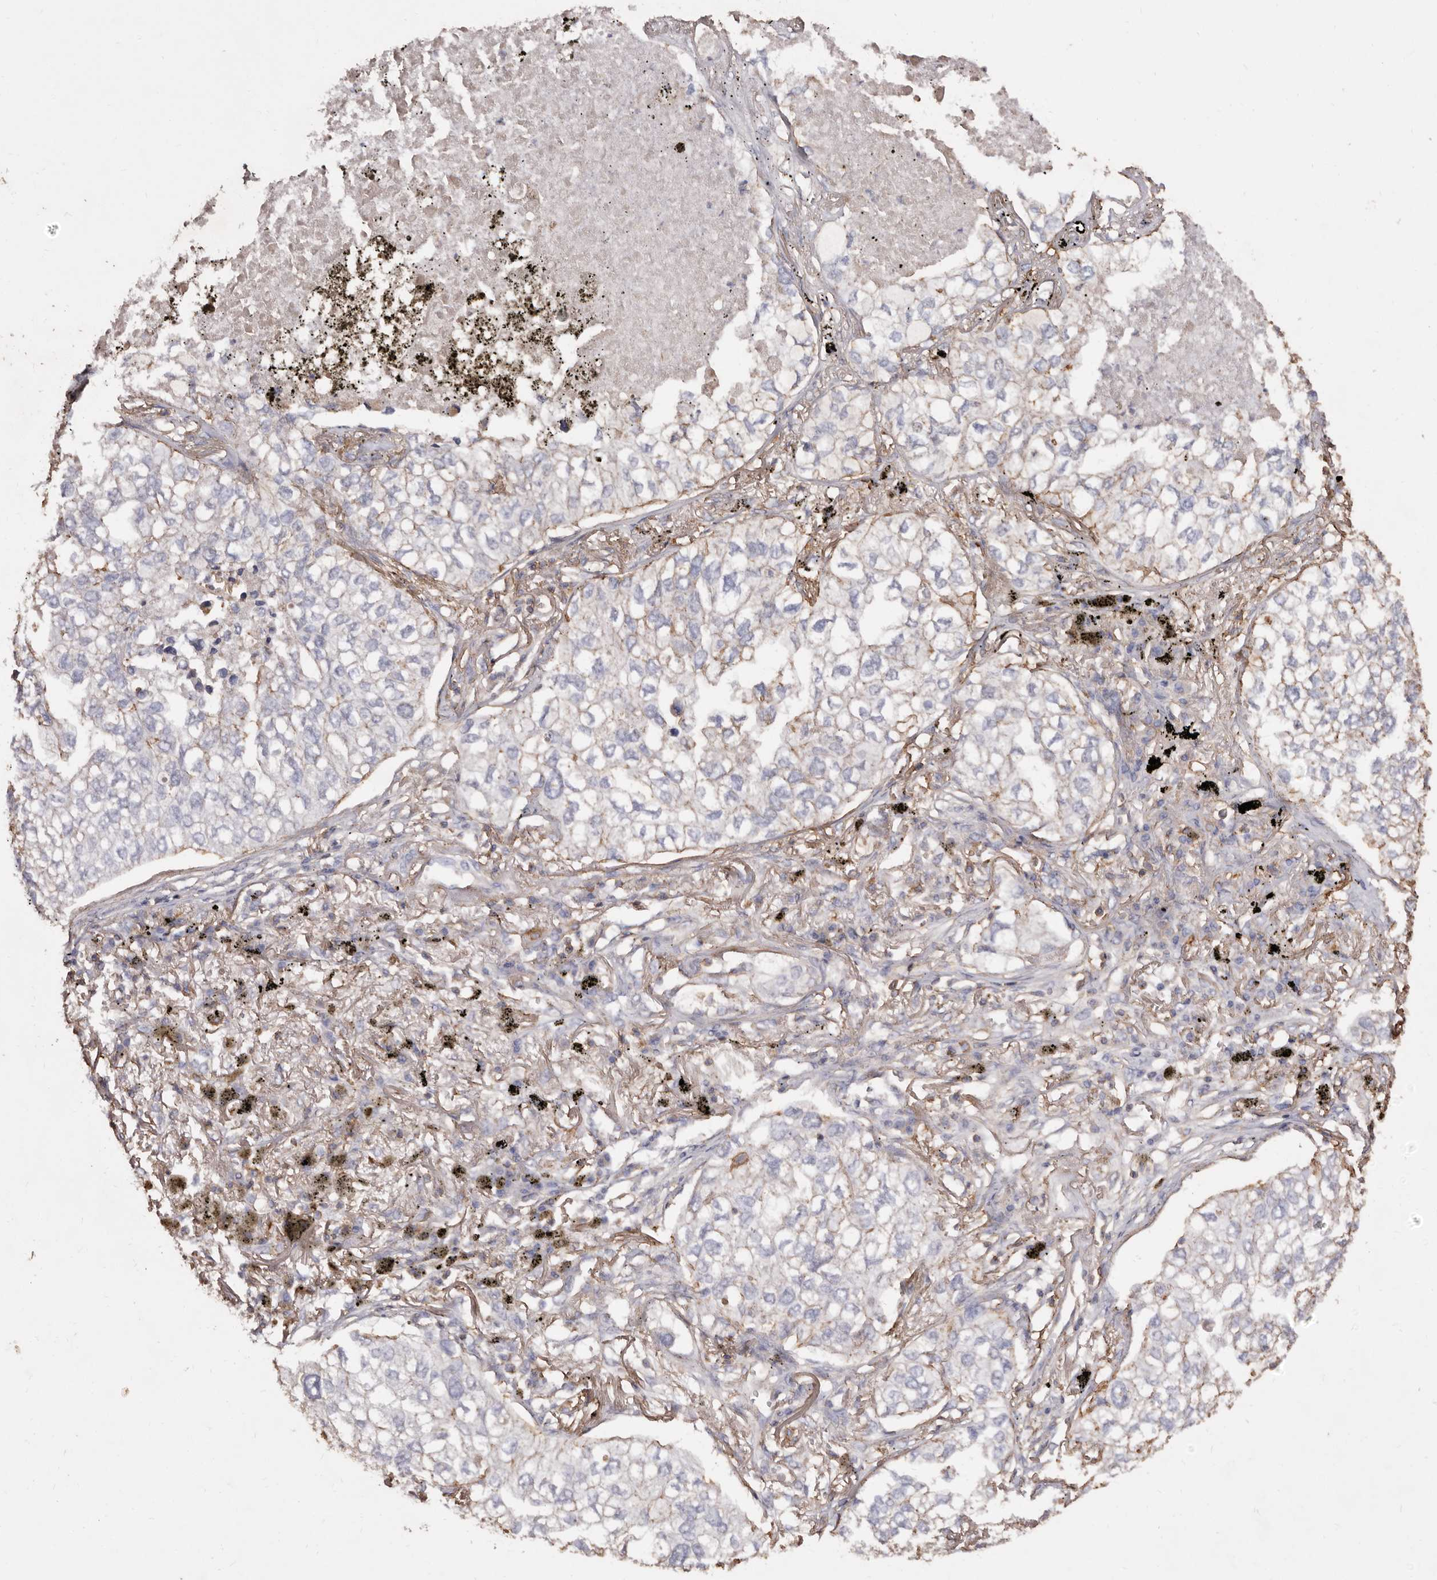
{"staining": {"intensity": "weak", "quantity": "<25%", "location": "cytoplasmic/membranous"}, "tissue": "lung cancer", "cell_type": "Tumor cells", "image_type": "cancer", "snomed": [{"axis": "morphology", "description": "Adenocarcinoma, NOS"}, {"axis": "topography", "description": "Lung"}], "caption": "Tumor cells are negative for protein expression in human lung cancer. (Stains: DAB (3,3'-diaminobenzidine) IHC with hematoxylin counter stain, Microscopy: brightfield microscopy at high magnification).", "gene": "COQ8B", "patient": {"sex": "male", "age": 65}}